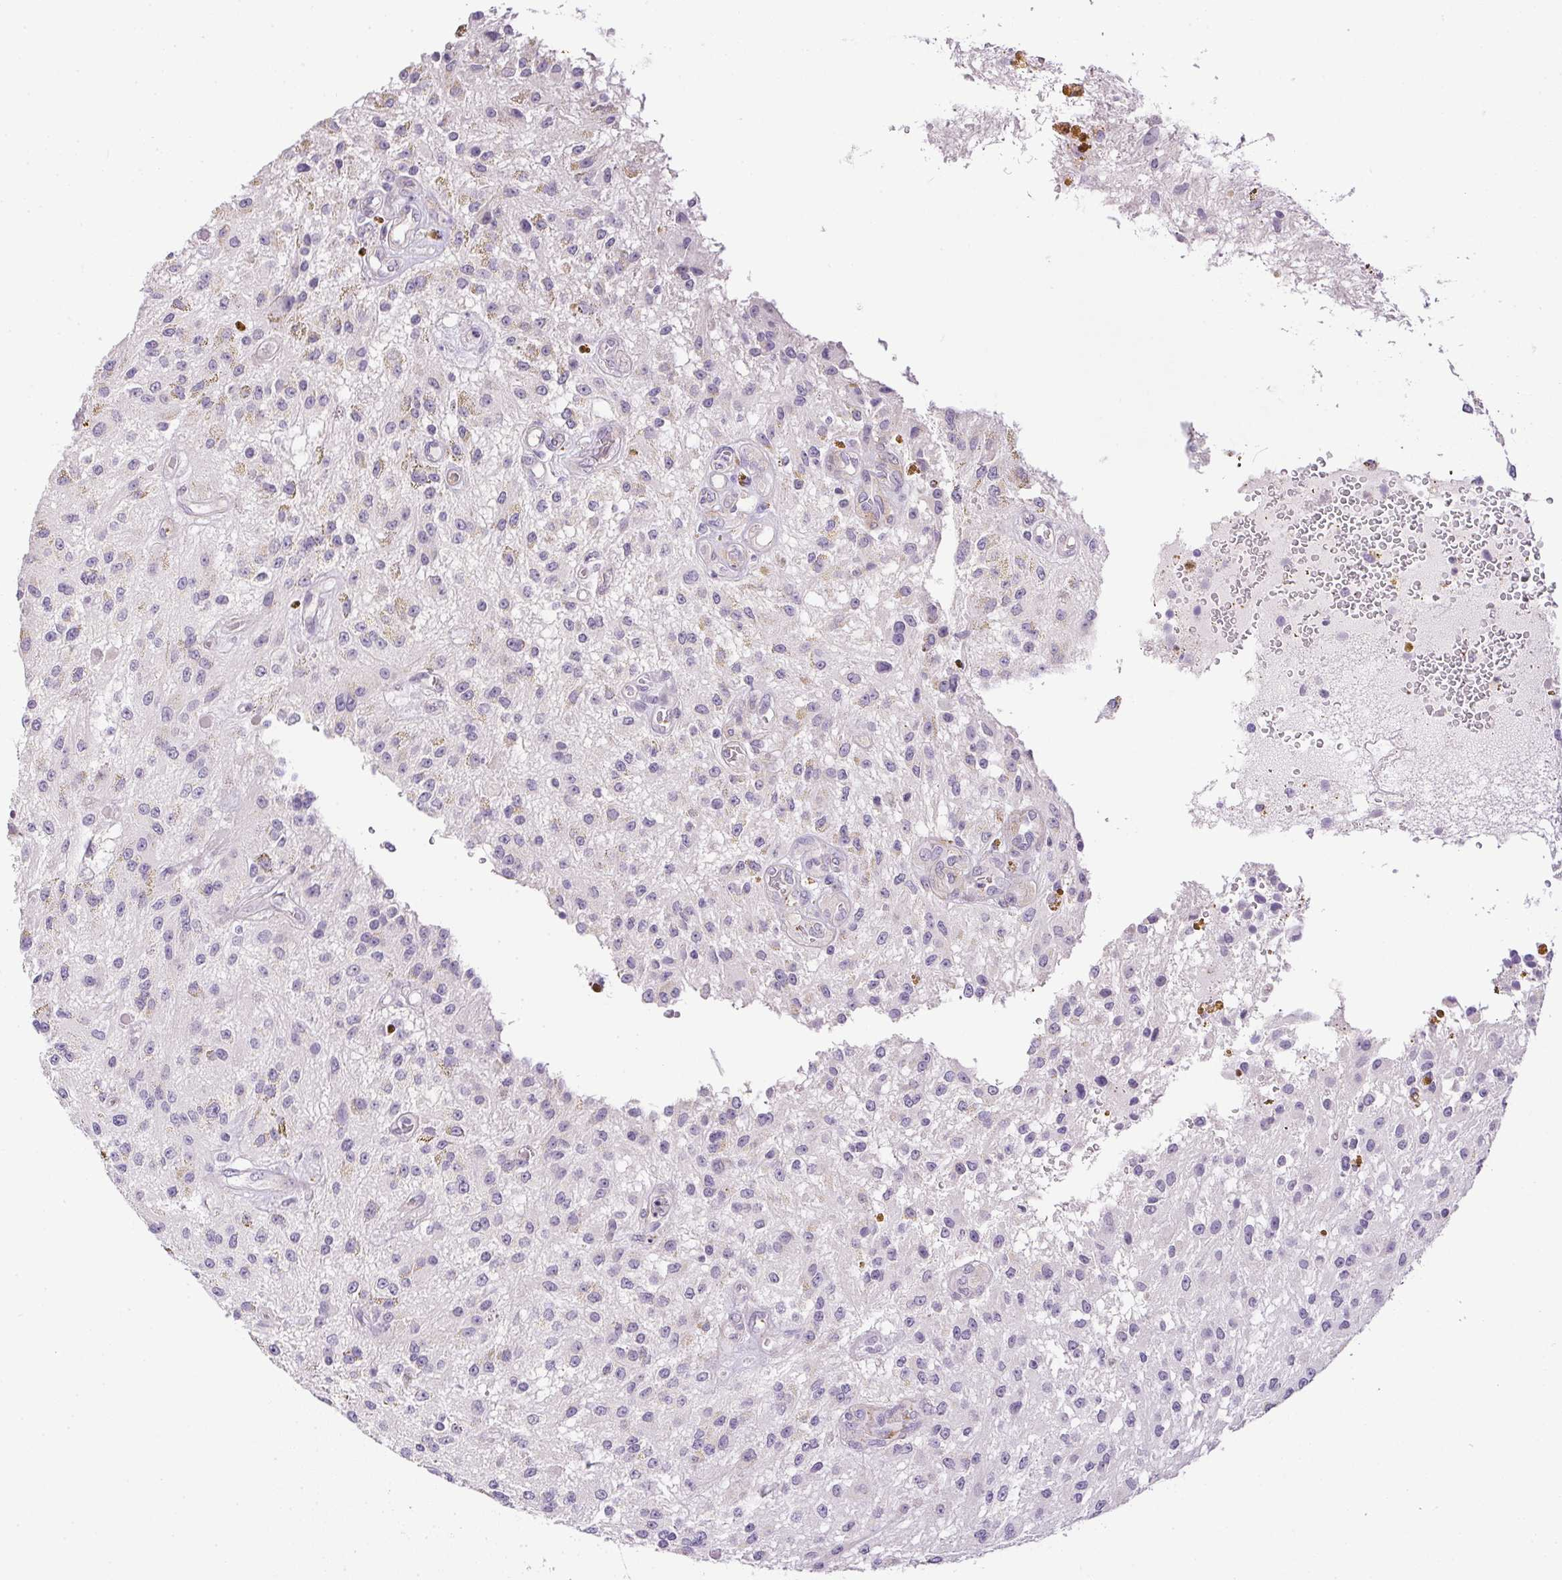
{"staining": {"intensity": "negative", "quantity": "none", "location": "none"}, "tissue": "glioma", "cell_type": "Tumor cells", "image_type": "cancer", "snomed": [{"axis": "morphology", "description": "Glioma, malignant, Low grade"}, {"axis": "topography", "description": "Cerebellum"}], "caption": "DAB (3,3'-diaminobenzidine) immunohistochemical staining of low-grade glioma (malignant) reveals no significant expression in tumor cells.", "gene": "PRL", "patient": {"sex": "female", "age": 14}}